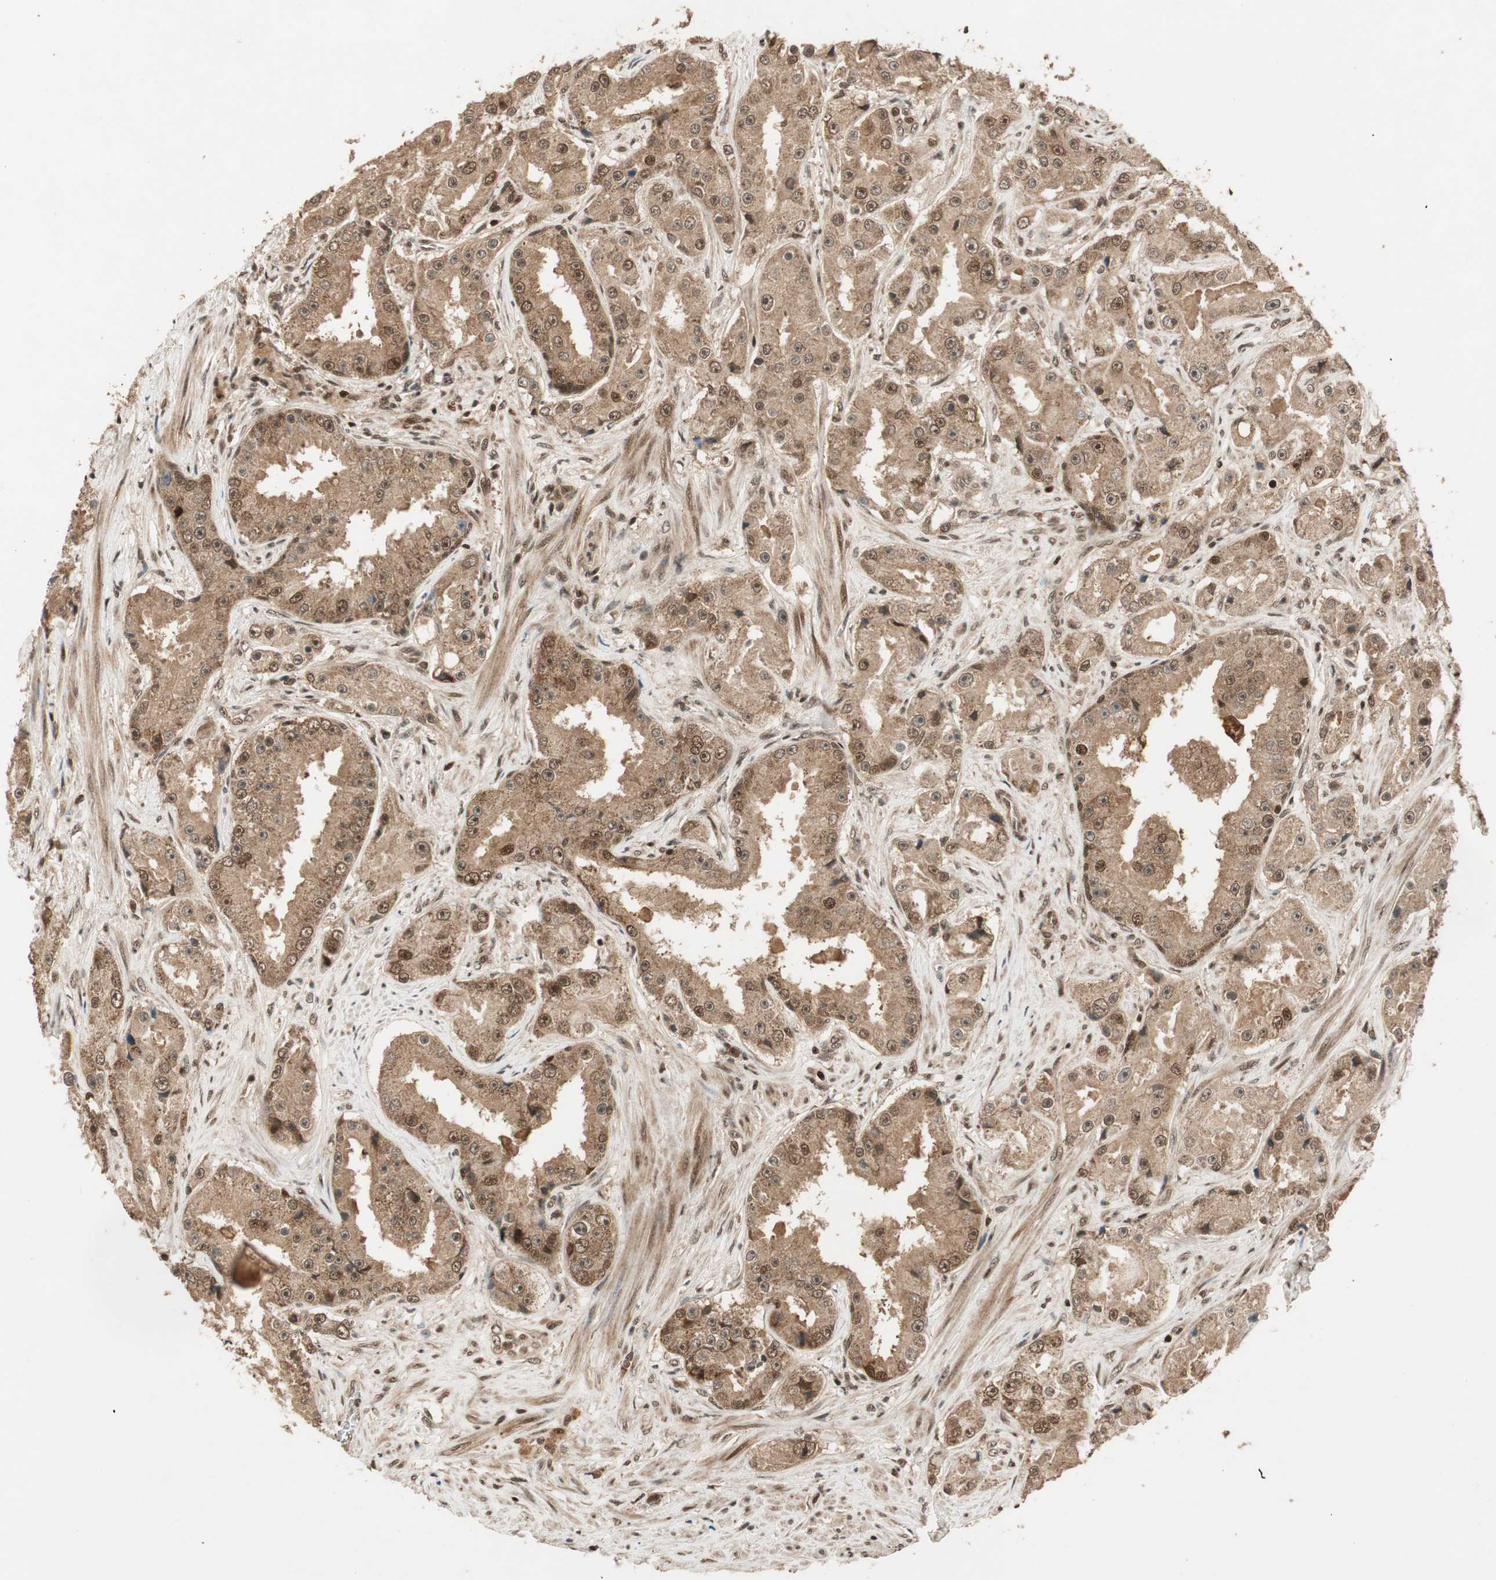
{"staining": {"intensity": "moderate", "quantity": ">75%", "location": "cytoplasmic/membranous,nuclear"}, "tissue": "prostate cancer", "cell_type": "Tumor cells", "image_type": "cancer", "snomed": [{"axis": "morphology", "description": "Adenocarcinoma, High grade"}, {"axis": "topography", "description": "Prostate"}], "caption": "This is an image of immunohistochemistry (IHC) staining of prostate cancer (high-grade adenocarcinoma), which shows moderate positivity in the cytoplasmic/membranous and nuclear of tumor cells.", "gene": "RPA3", "patient": {"sex": "male", "age": 73}}